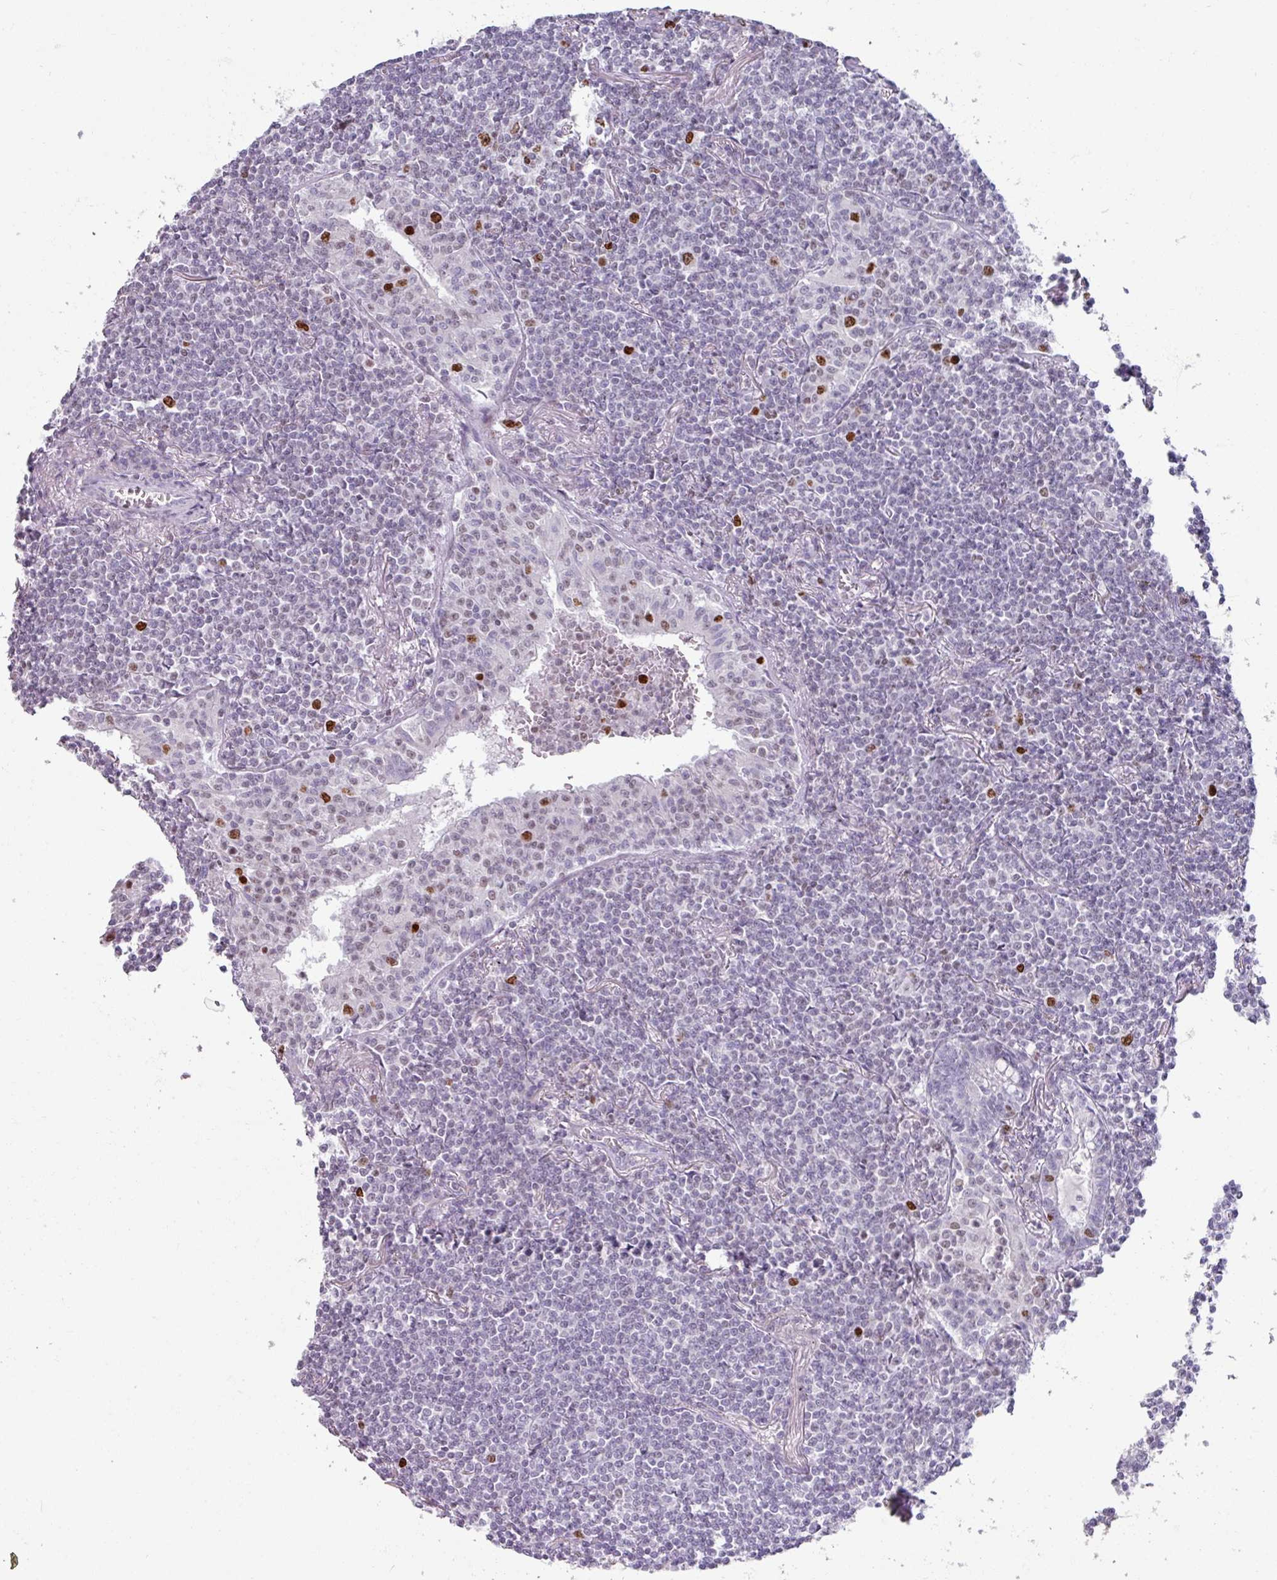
{"staining": {"intensity": "strong", "quantity": "<25%", "location": "nuclear"}, "tissue": "lymphoma", "cell_type": "Tumor cells", "image_type": "cancer", "snomed": [{"axis": "morphology", "description": "Malignant lymphoma, non-Hodgkin's type, Low grade"}, {"axis": "topography", "description": "Lung"}], "caption": "Protein expression analysis of malignant lymphoma, non-Hodgkin's type (low-grade) shows strong nuclear expression in about <25% of tumor cells.", "gene": "ATAD2", "patient": {"sex": "female", "age": 71}}